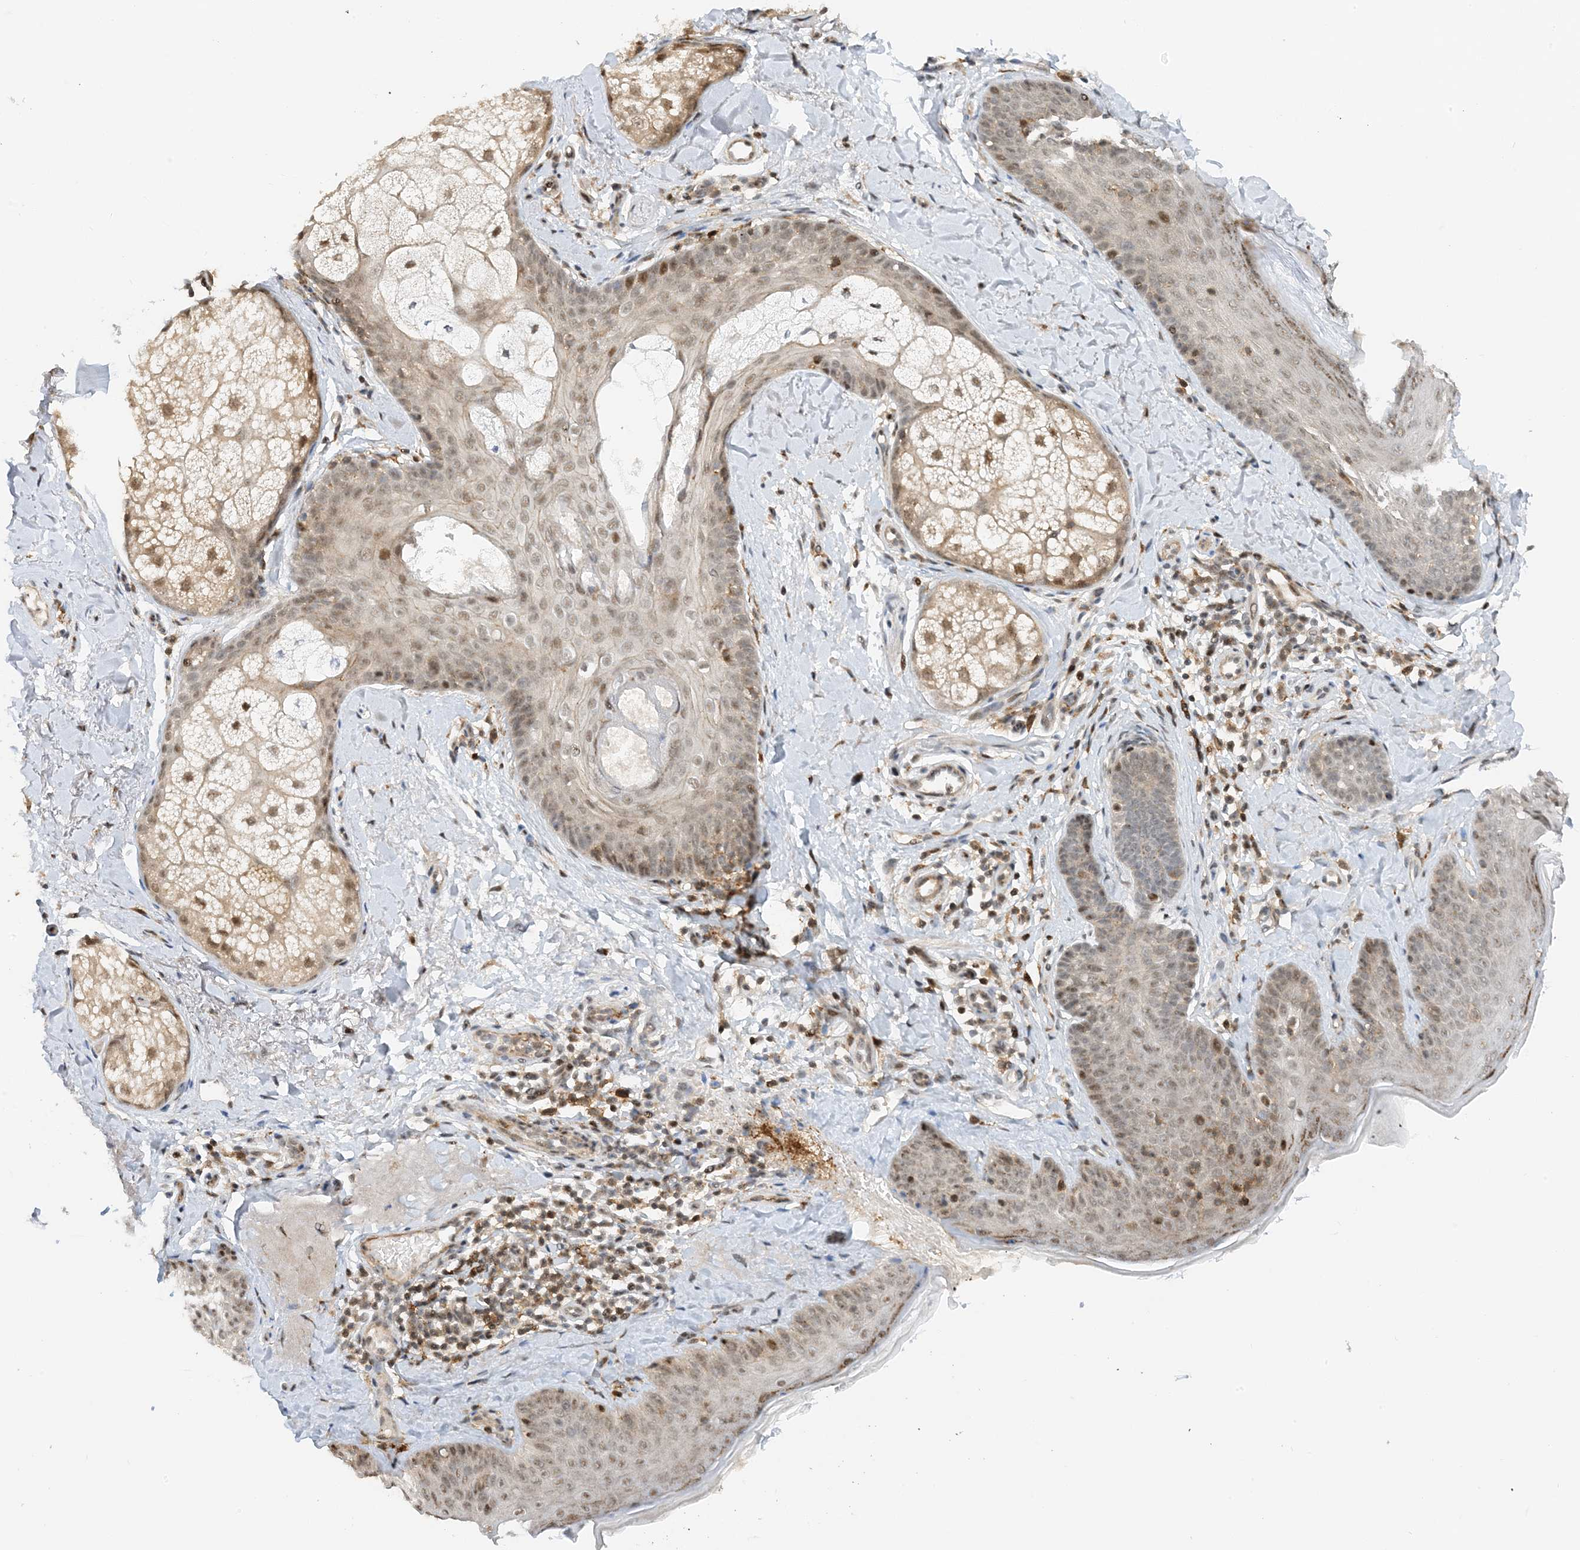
{"staining": {"intensity": "moderate", "quantity": ">75%", "location": "nuclear"}, "tissue": "skin", "cell_type": "Fibroblasts", "image_type": "normal", "snomed": [{"axis": "morphology", "description": "Normal tissue, NOS"}, {"axis": "topography", "description": "Skin"}], "caption": "This is an image of IHC staining of benign skin, which shows moderate expression in the nuclear of fibroblasts.", "gene": "TATDN3", "patient": {"sex": "male", "age": 57}}